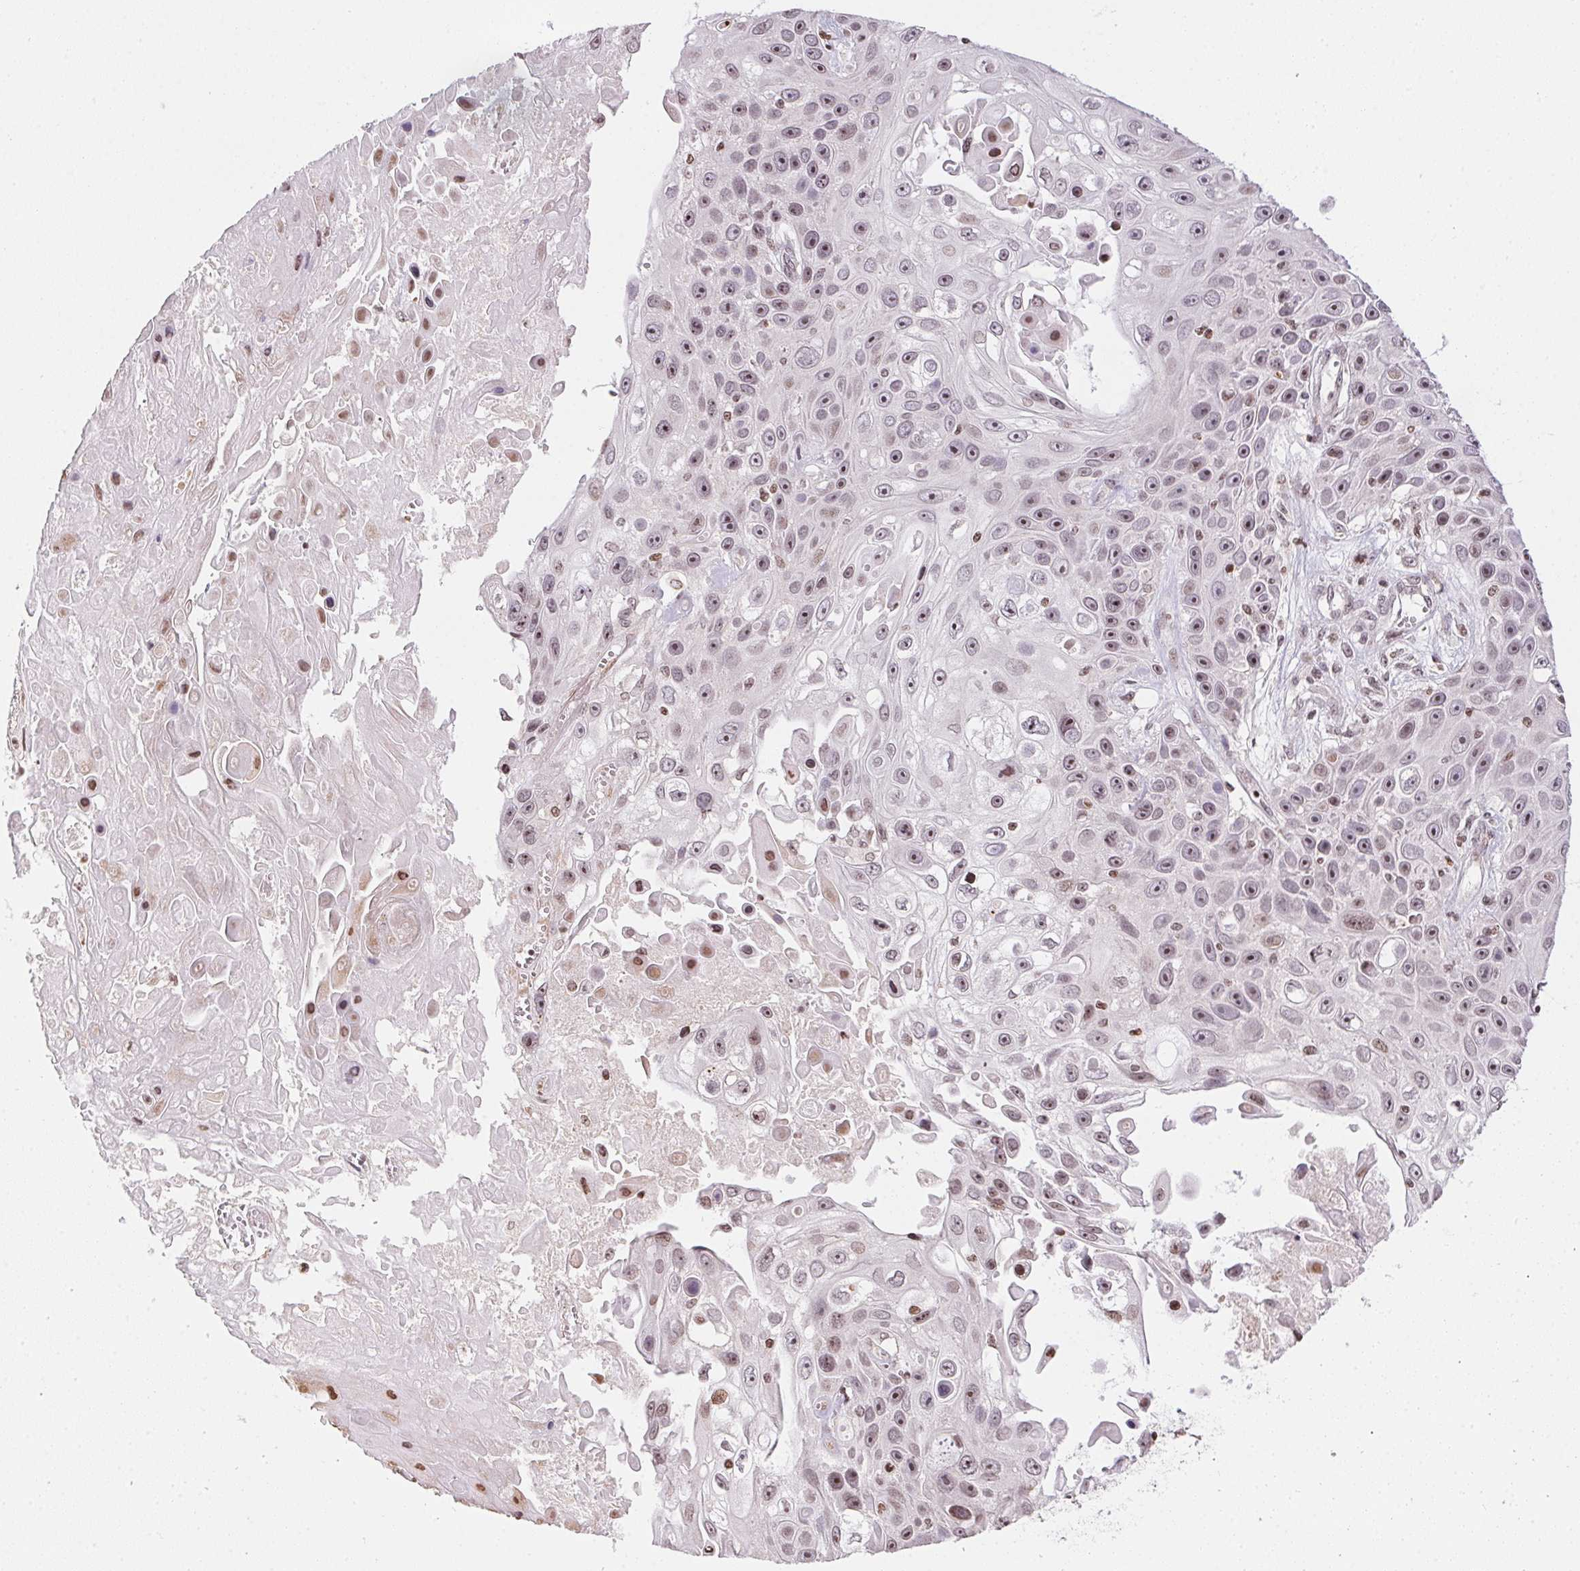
{"staining": {"intensity": "moderate", "quantity": ">75%", "location": "nuclear"}, "tissue": "skin cancer", "cell_type": "Tumor cells", "image_type": "cancer", "snomed": [{"axis": "morphology", "description": "Squamous cell carcinoma, NOS"}, {"axis": "topography", "description": "Skin"}], "caption": "Moderate nuclear staining is present in approximately >75% of tumor cells in squamous cell carcinoma (skin). (Brightfield microscopy of DAB IHC at high magnification).", "gene": "RNF181", "patient": {"sex": "male", "age": 82}}